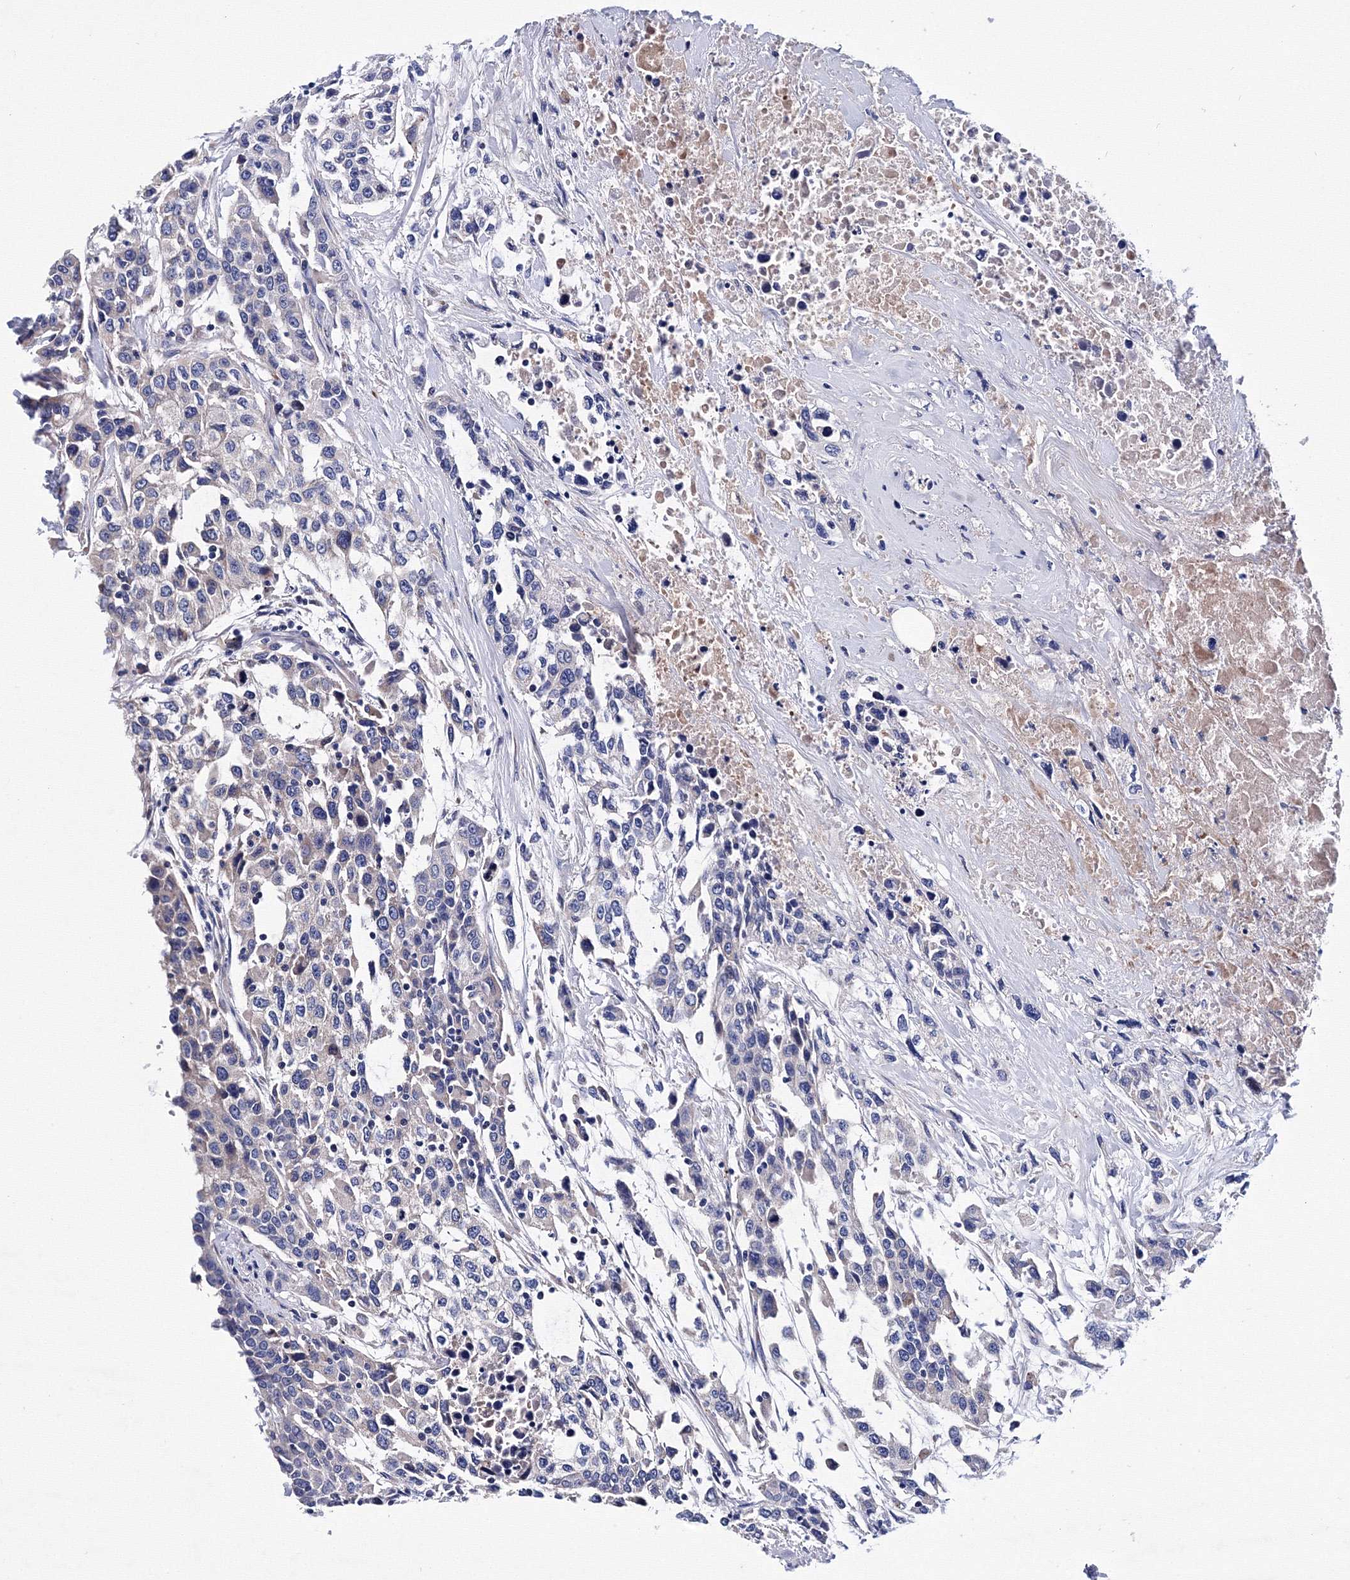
{"staining": {"intensity": "negative", "quantity": "none", "location": "none"}, "tissue": "urothelial cancer", "cell_type": "Tumor cells", "image_type": "cancer", "snomed": [{"axis": "morphology", "description": "Urothelial carcinoma, High grade"}, {"axis": "topography", "description": "Urinary bladder"}], "caption": "The IHC histopathology image has no significant expression in tumor cells of urothelial cancer tissue.", "gene": "TRPM2", "patient": {"sex": "female", "age": 80}}